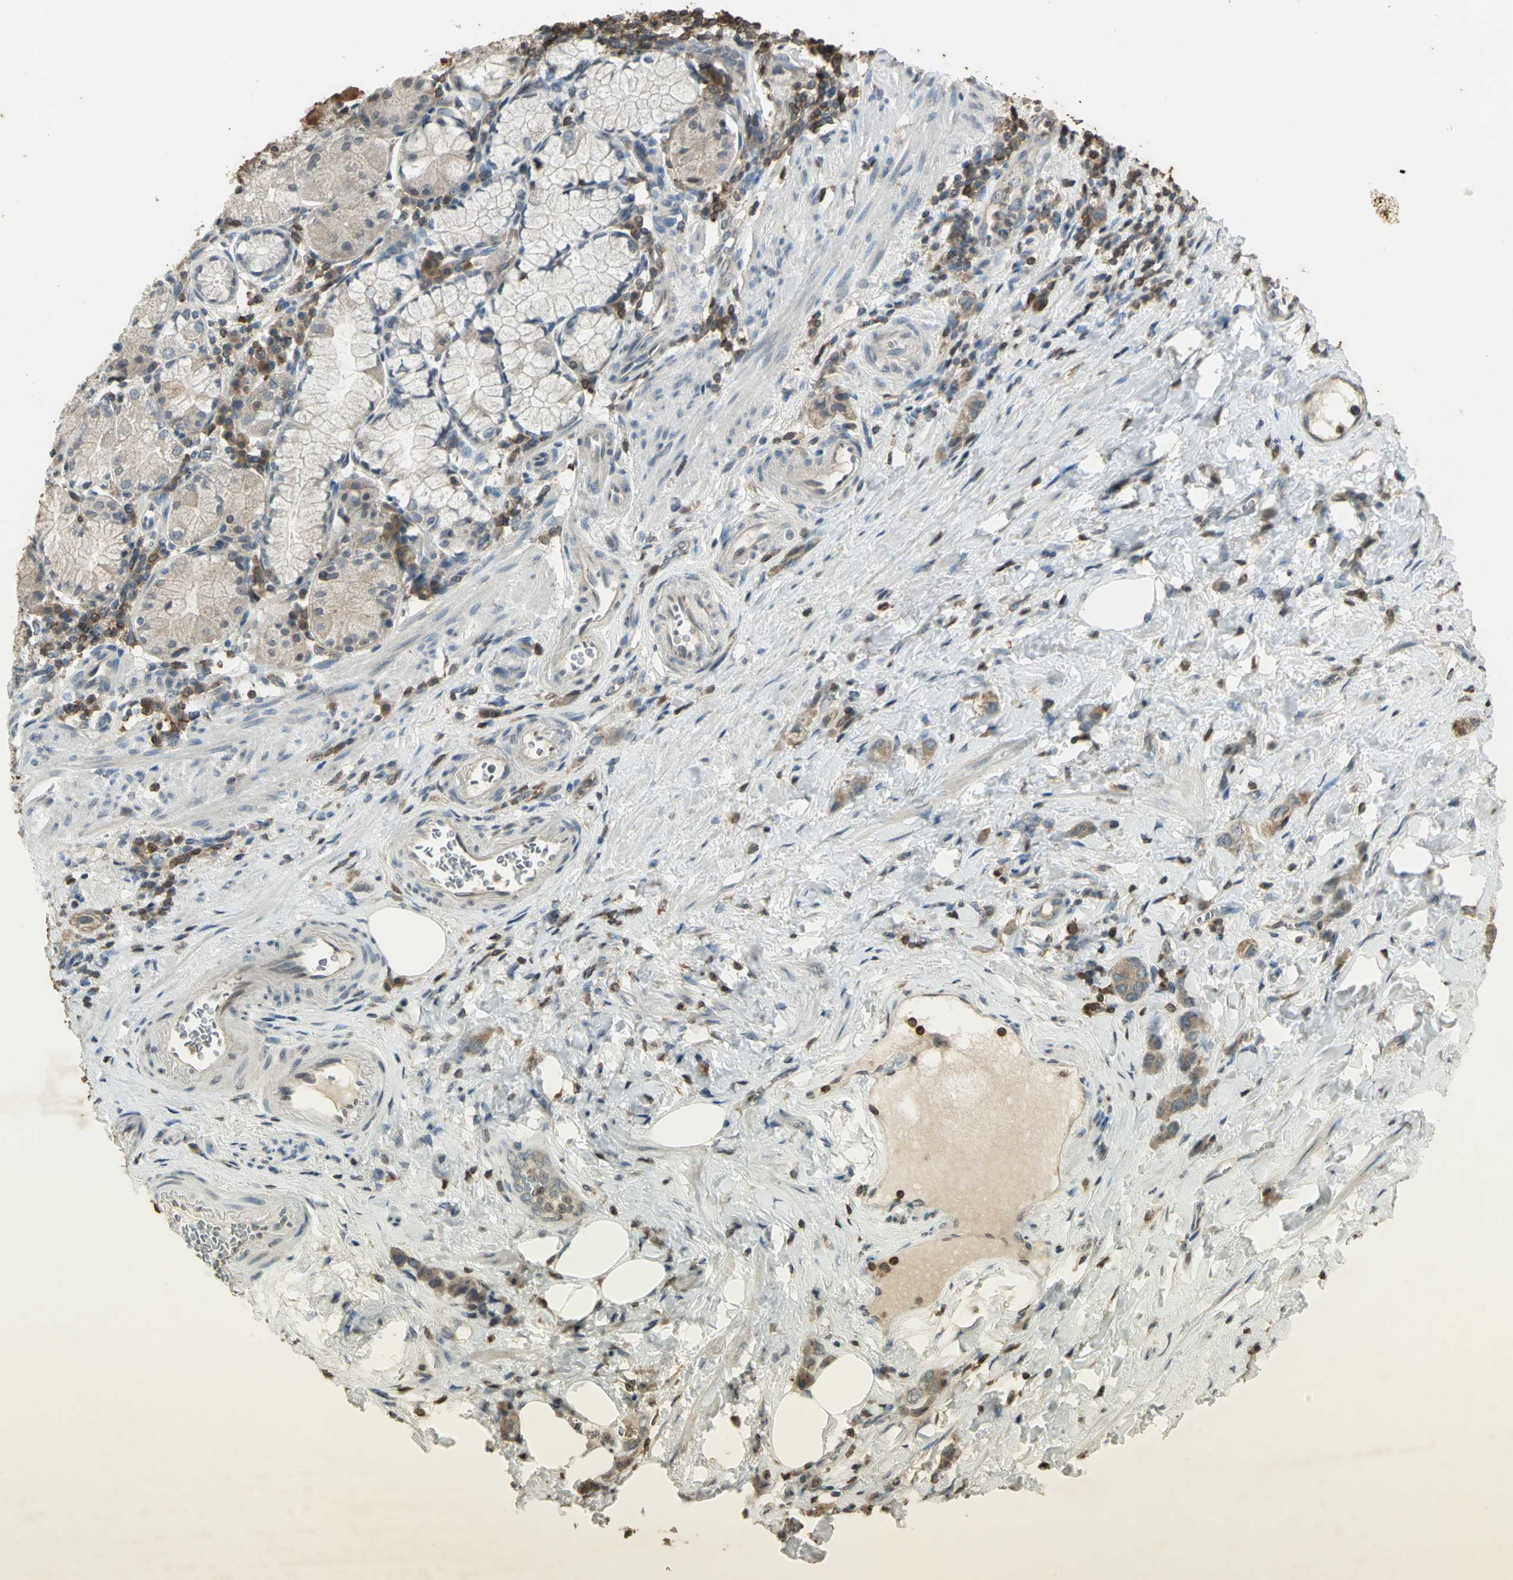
{"staining": {"intensity": "weak", "quantity": "<25%", "location": "cytoplasmic/membranous"}, "tissue": "stomach cancer", "cell_type": "Tumor cells", "image_type": "cancer", "snomed": [{"axis": "morphology", "description": "Adenocarcinoma, NOS"}, {"axis": "topography", "description": "Stomach"}], "caption": "Immunohistochemistry of human stomach adenocarcinoma exhibits no positivity in tumor cells.", "gene": "IL16", "patient": {"sex": "male", "age": 82}}